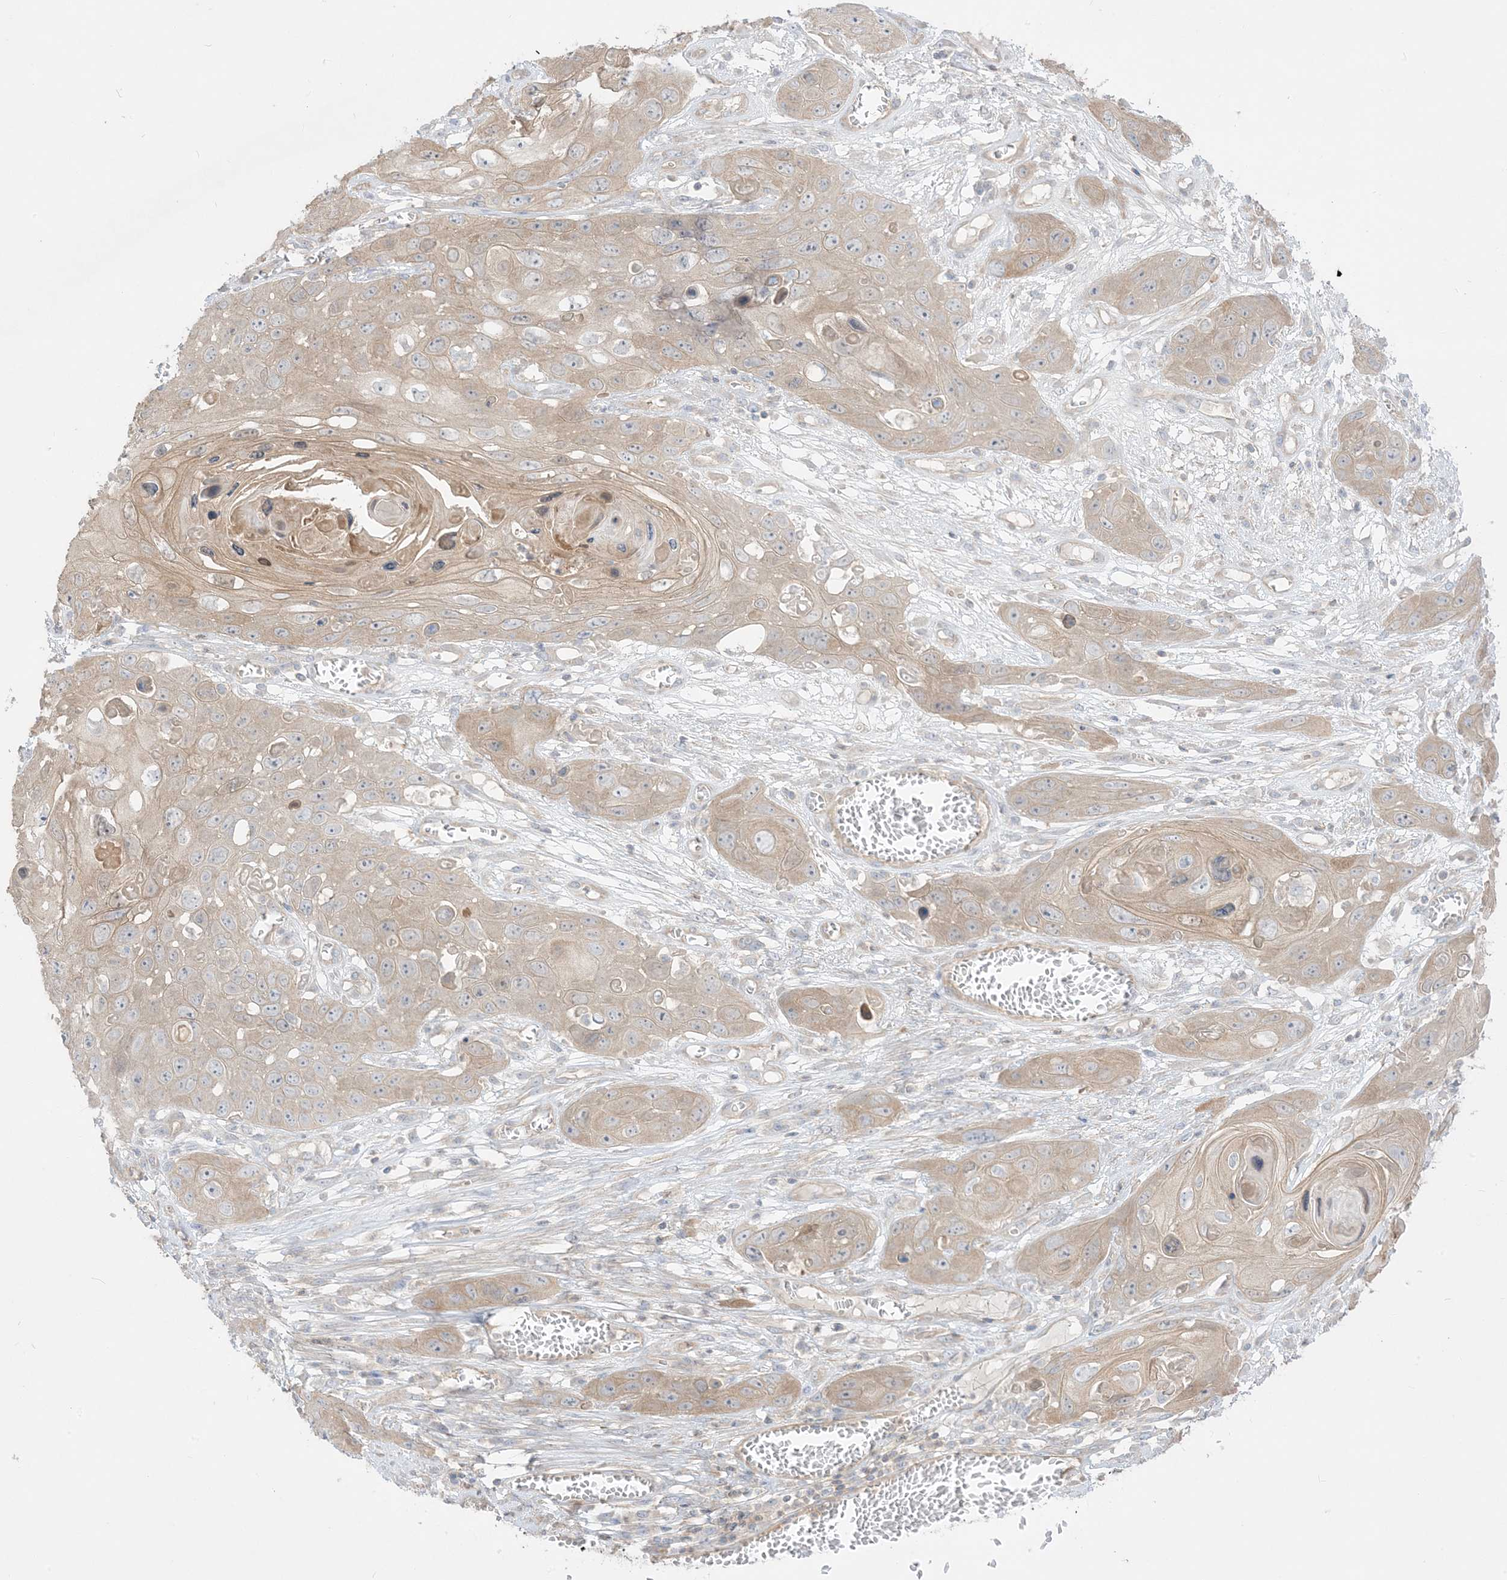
{"staining": {"intensity": "moderate", "quantity": "25%-75%", "location": "cytoplasmic/membranous"}, "tissue": "skin cancer", "cell_type": "Tumor cells", "image_type": "cancer", "snomed": [{"axis": "morphology", "description": "Squamous cell carcinoma, NOS"}, {"axis": "topography", "description": "Skin"}], "caption": "This histopathology image displays IHC staining of skin cancer, with medium moderate cytoplasmic/membranous staining in approximately 25%-75% of tumor cells.", "gene": "ARHGEF9", "patient": {"sex": "male", "age": 55}}